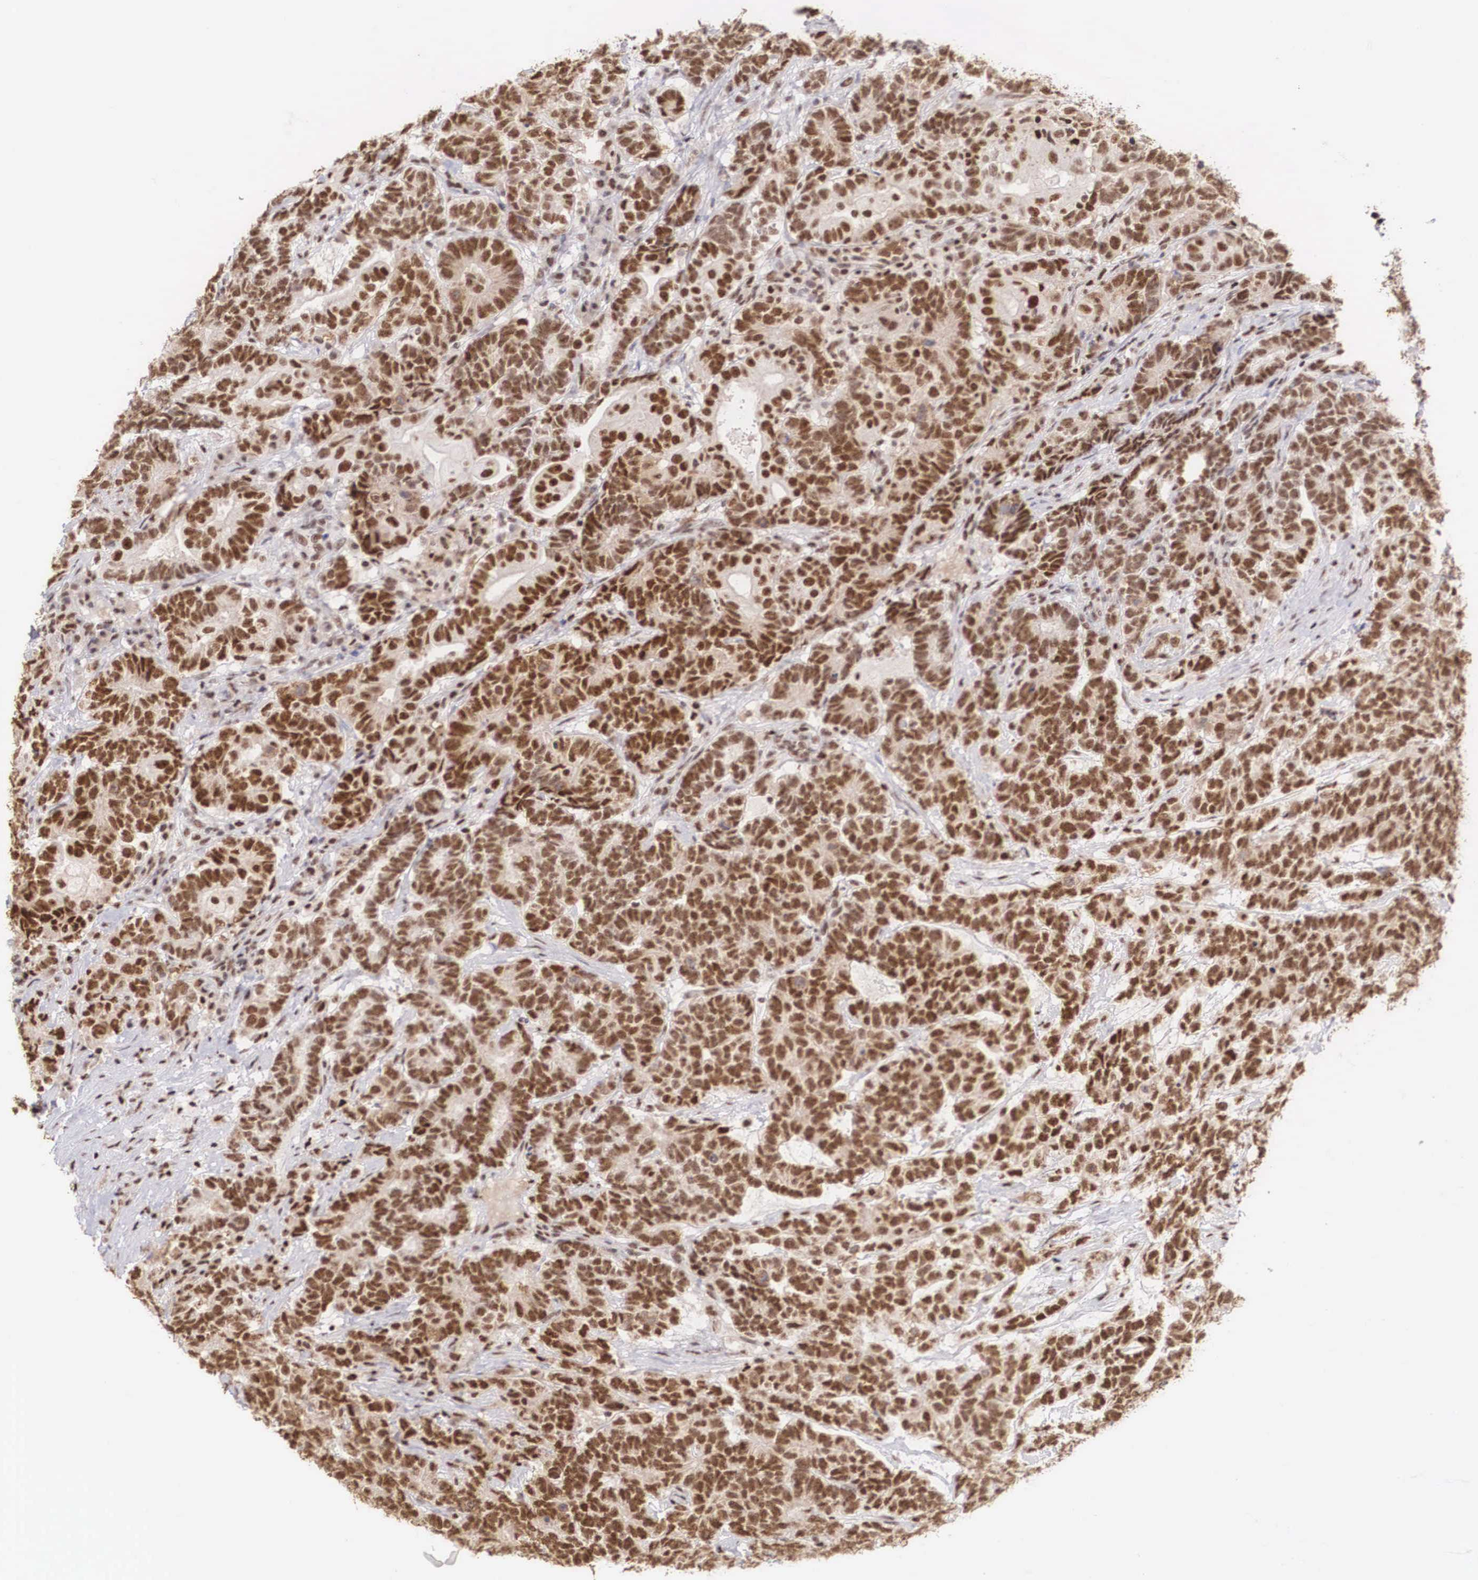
{"staining": {"intensity": "strong", "quantity": ">75%", "location": "nuclear"}, "tissue": "testis cancer", "cell_type": "Tumor cells", "image_type": "cancer", "snomed": [{"axis": "morphology", "description": "Carcinoma, Embryonal, NOS"}, {"axis": "topography", "description": "Testis"}], "caption": "Testis embryonal carcinoma stained with a protein marker demonstrates strong staining in tumor cells.", "gene": "HTATSF1", "patient": {"sex": "male", "age": 26}}